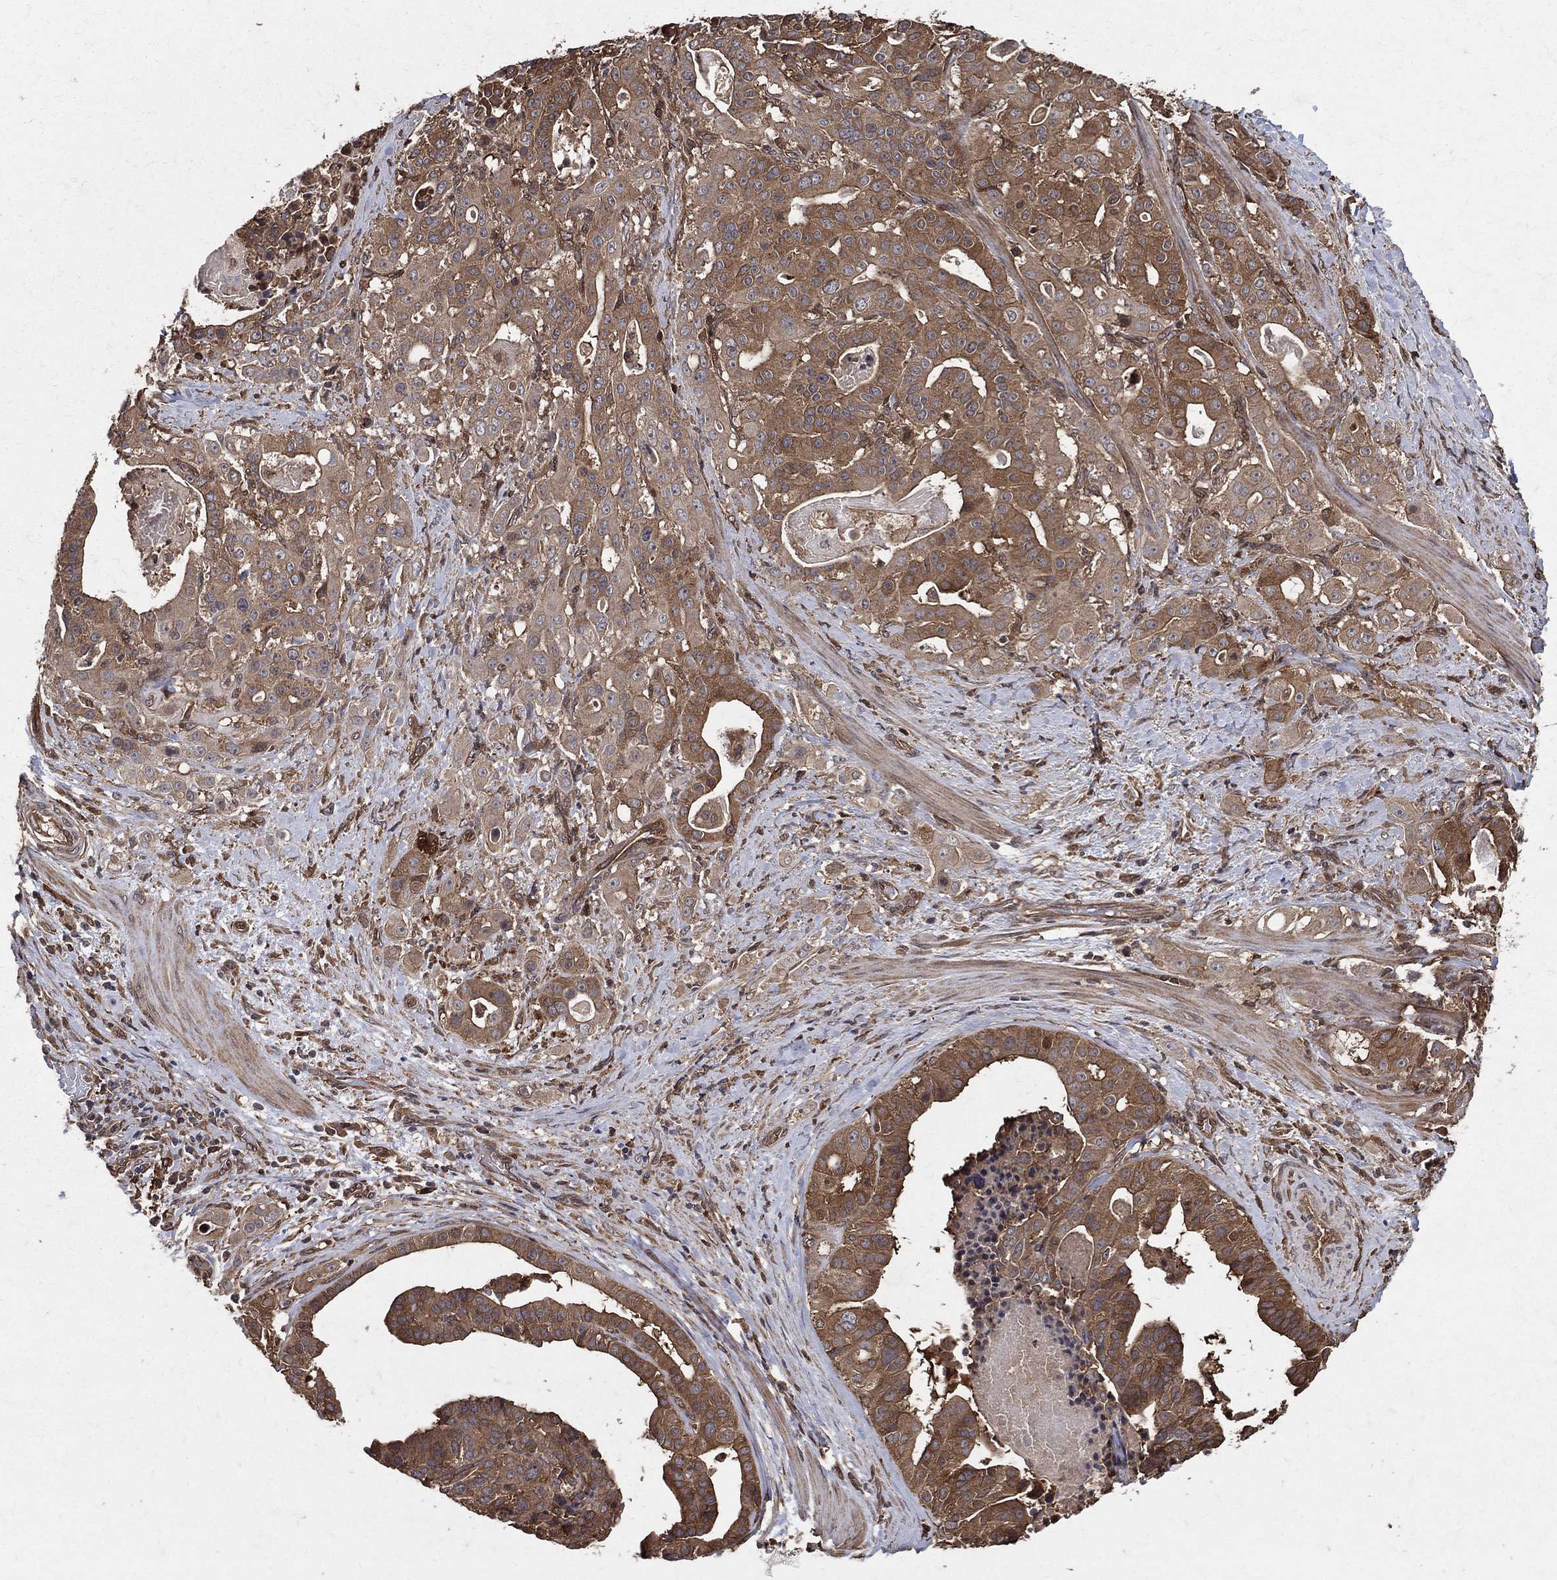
{"staining": {"intensity": "moderate", "quantity": ">75%", "location": "cytoplasmic/membranous"}, "tissue": "stomach cancer", "cell_type": "Tumor cells", "image_type": "cancer", "snomed": [{"axis": "morphology", "description": "Adenocarcinoma, NOS"}, {"axis": "topography", "description": "Stomach"}], "caption": "Tumor cells show medium levels of moderate cytoplasmic/membranous positivity in approximately >75% of cells in human stomach cancer (adenocarcinoma).", "gene": "DPYSL2", "patient": {"sex": "male", "age": 48}}